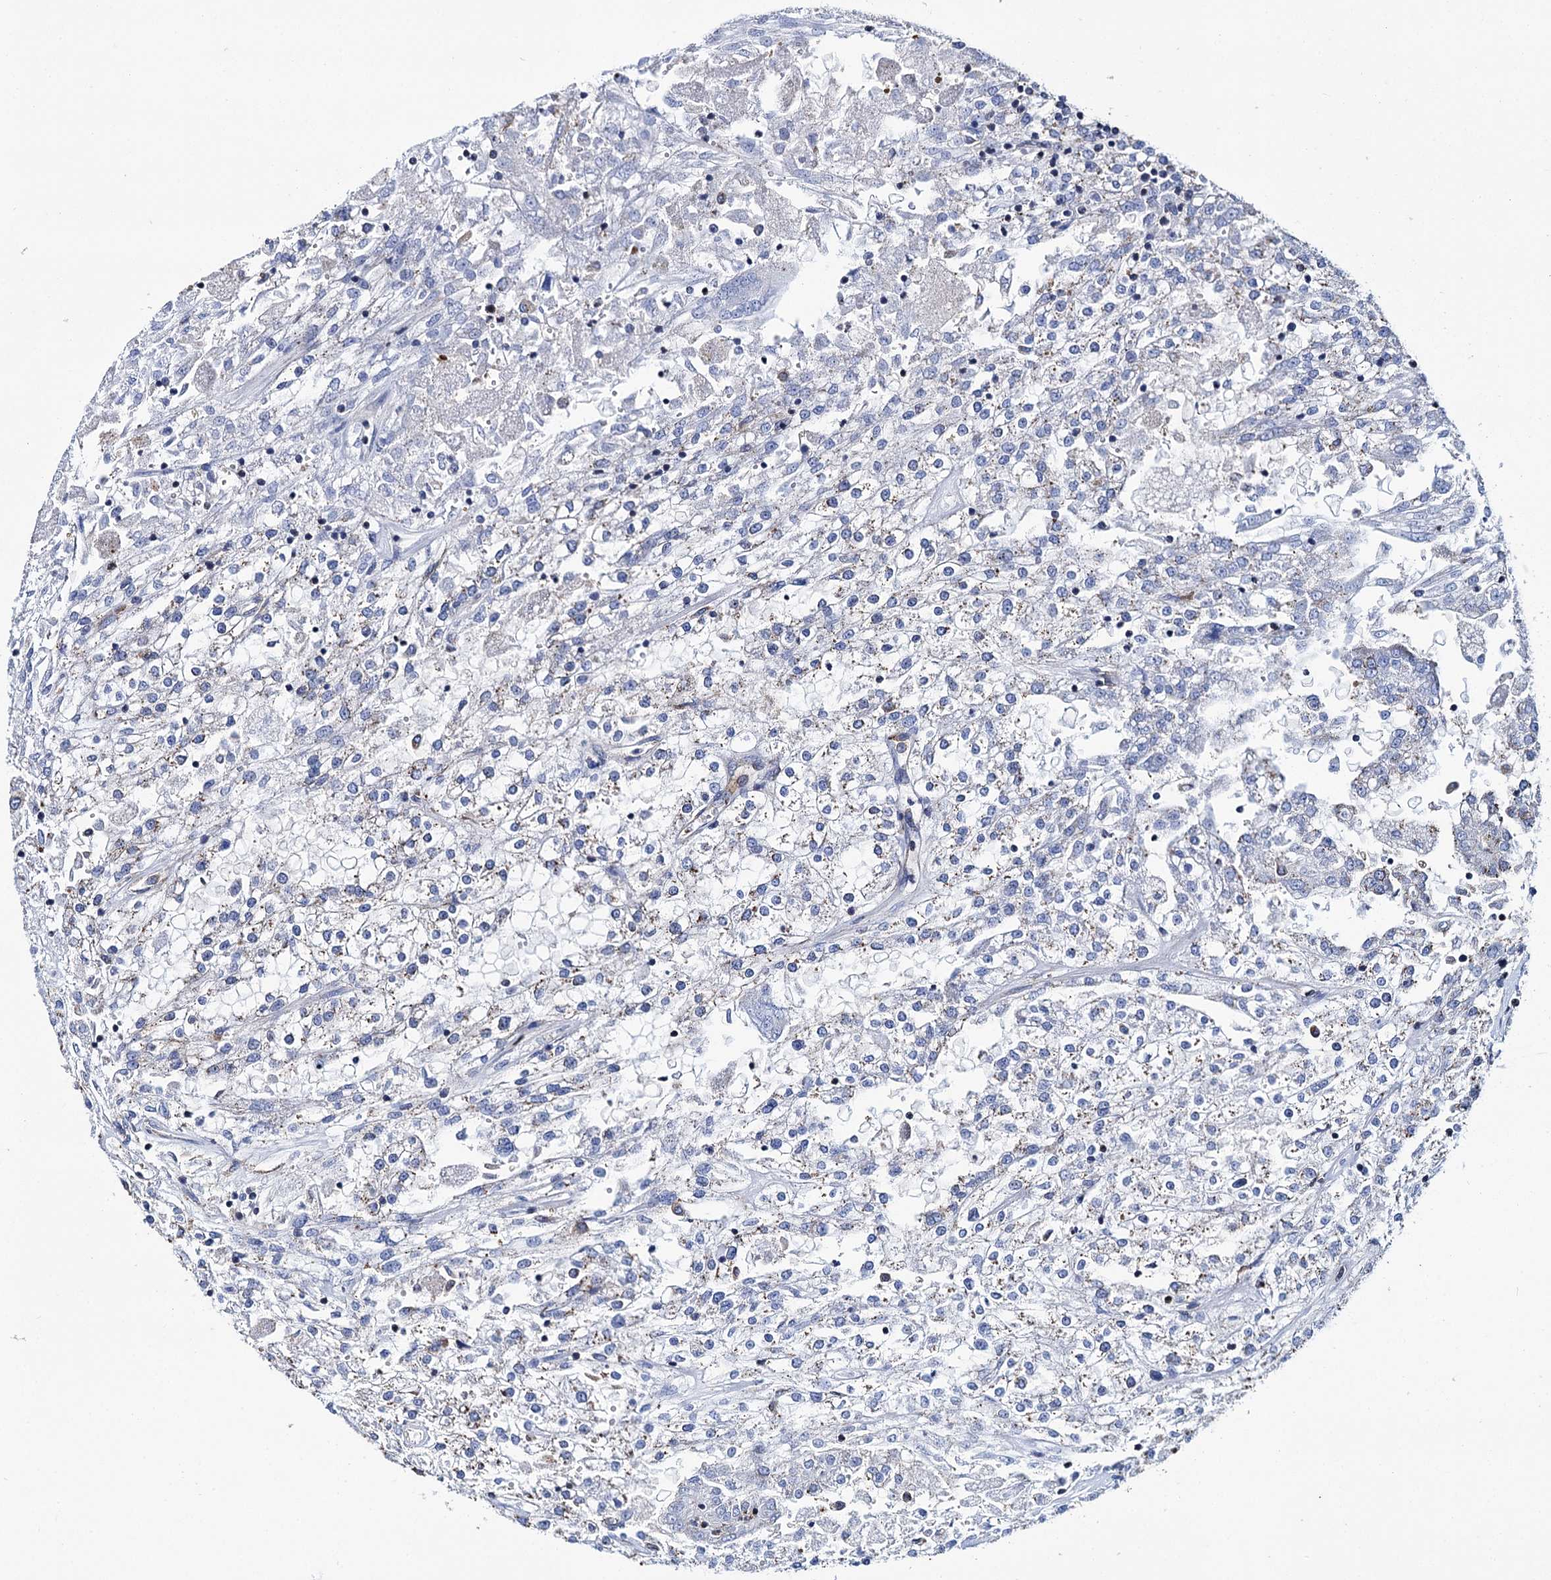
{"staining": {"intensity": "negative", "quantity": "none", "location": "none"}, "tissue": "renal cancer", "cell_type": "Tumor cells", "image_type": "cancer", "snomed": [{"axis": "morphology", "description": "Adenocarcinoma, NOS"}, {"axis": "topography", "description": "Kidney"}], "caption": "Renal cancer (adenocarcinoma) stained for a protein using immunohistochemistry (IHC) exhibits no positivity tumor cells.", "gene": "SCPEP1", "patient": {"sex": "female", "age": 52}}